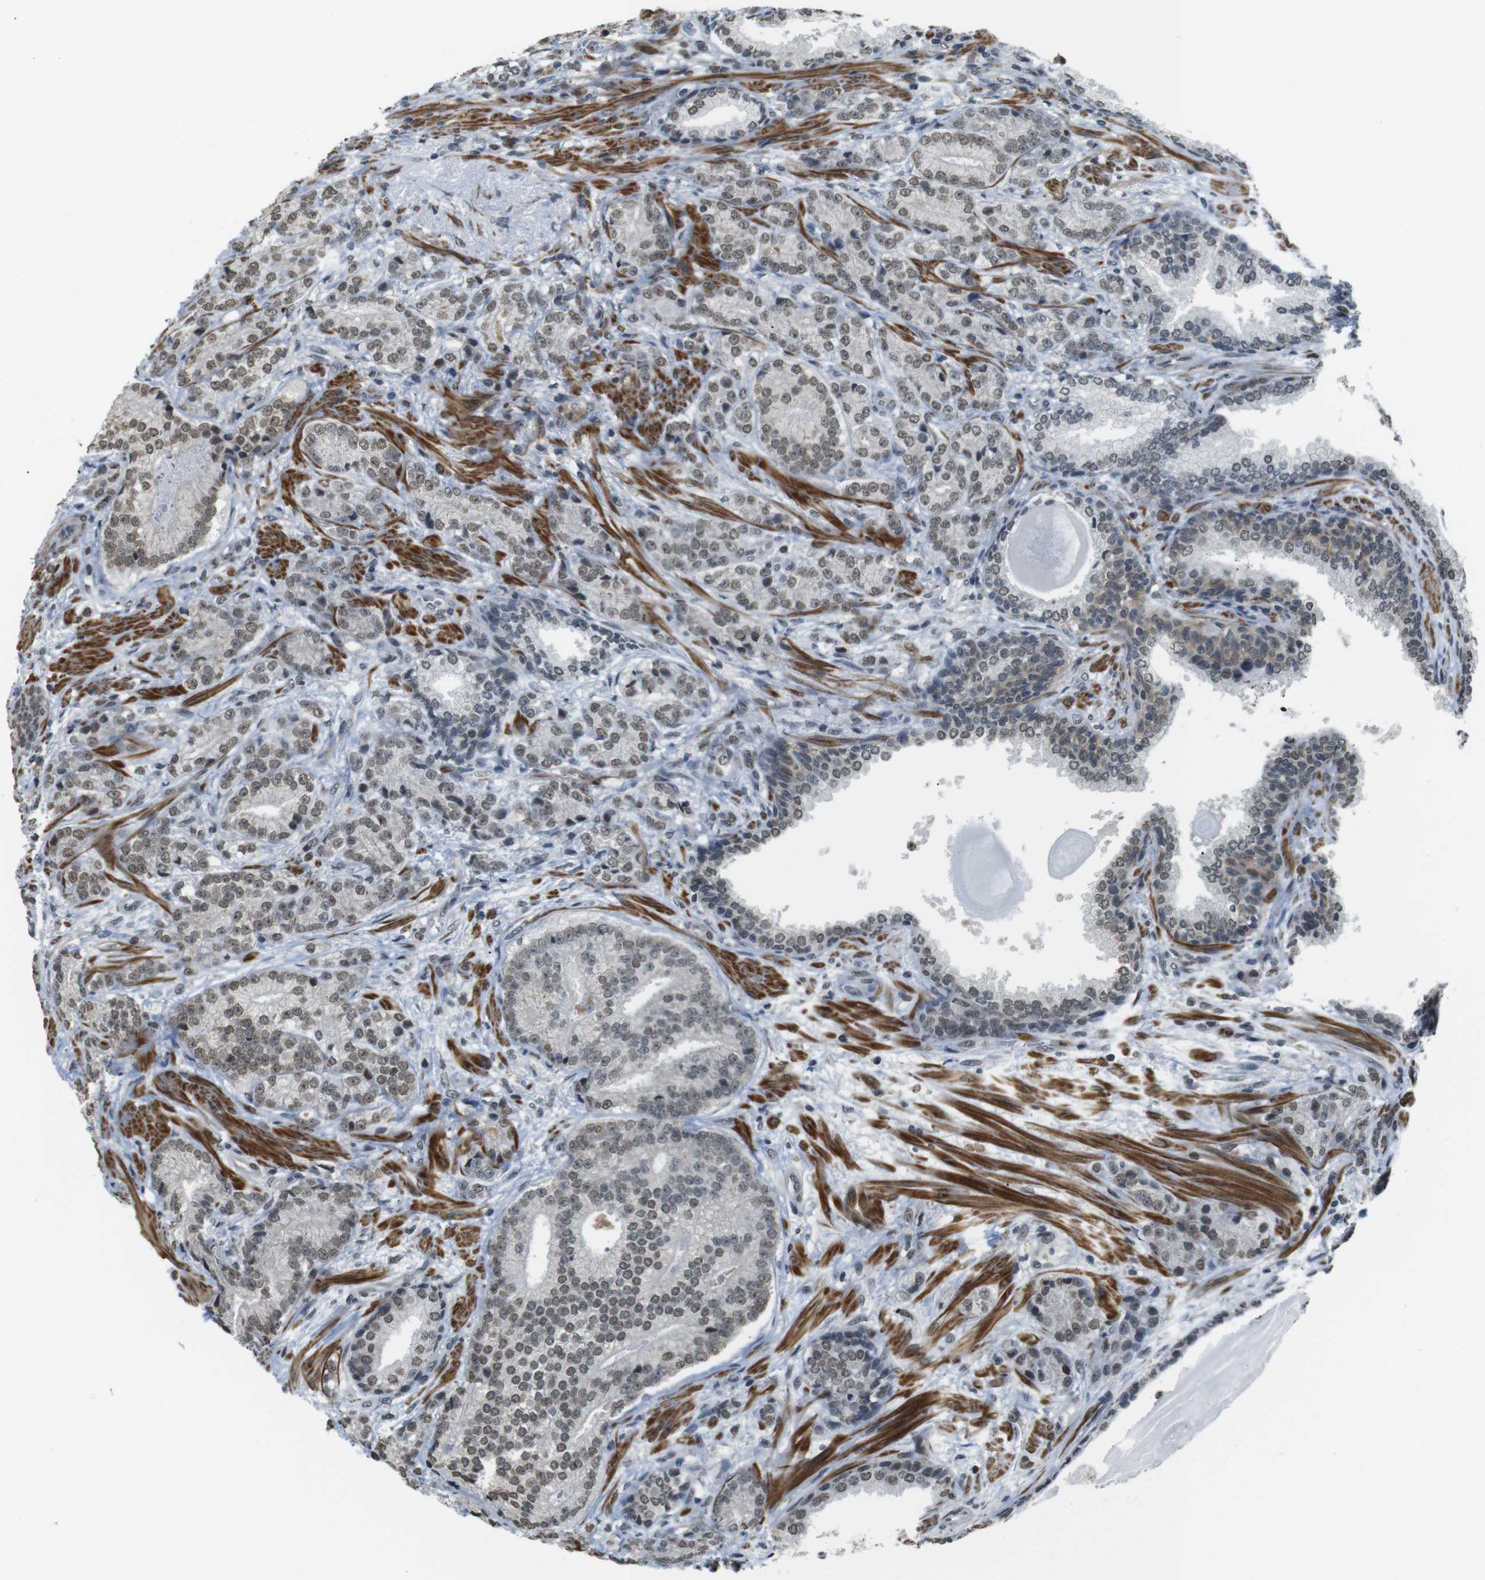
{"staining": {"intensity": "moderate", "quantity": "25%-75%", "location": "nuclear"}, "tissue": "prostate cancer", "cell_type": "Tumor cells", "image_type": "cancer", "snomed": [{"axis": "morphology", "description": "Adenocarcinoma, High grade"}, {"axis": "topography", "description": "Prostate"}], "caption": "A medium amount of moderate nuclear staining is present in about 25%-75% of tumor cells in prostate cancer (high-grade adenocarcinoma) tissue.", "gene": "USP7", "patient": {"sex": "male", "age": 61}}